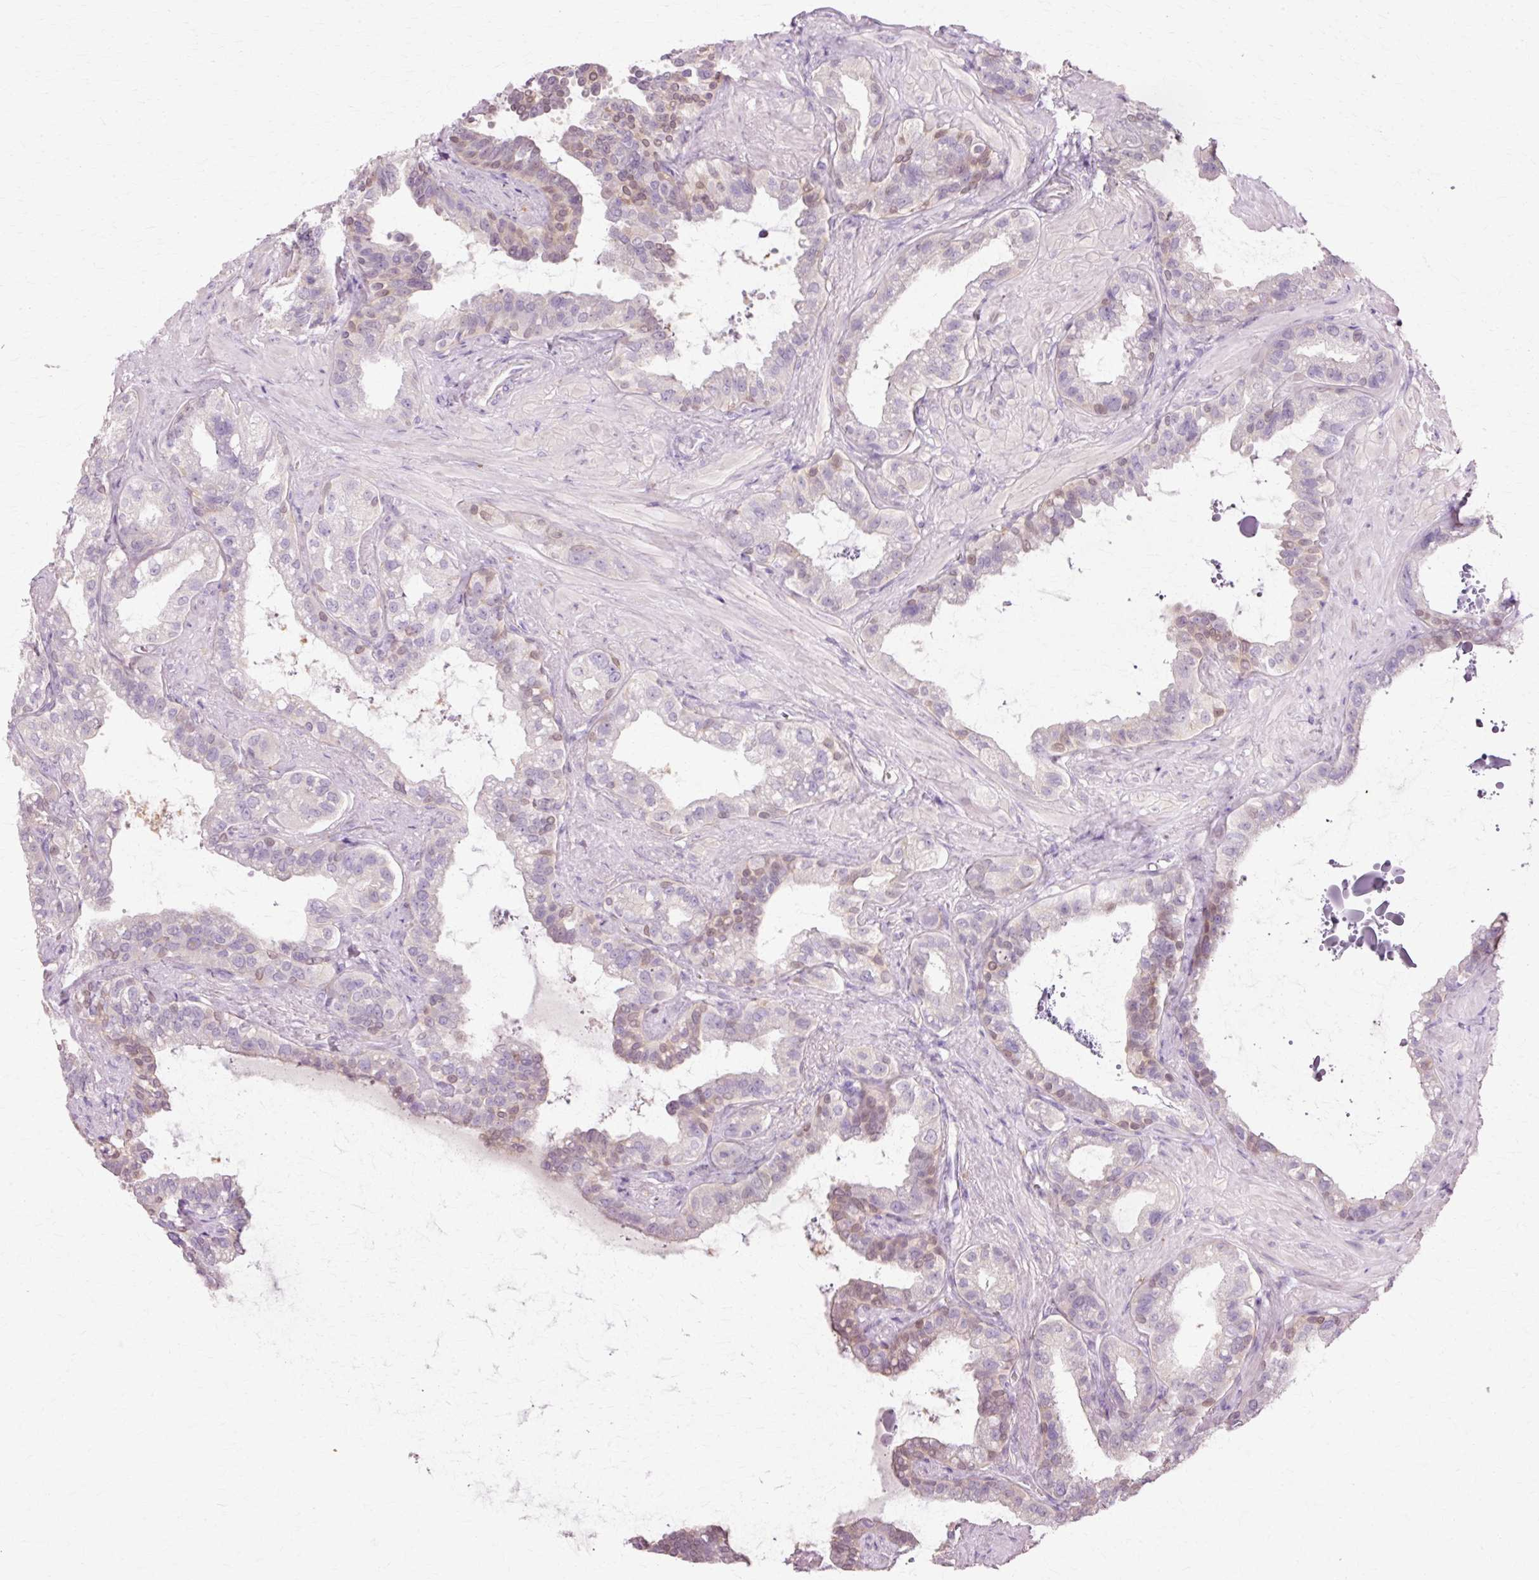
{"staining": {"intensity": "weak", "quantity": "<25%", "location": "cytoplasmic/membranous,nuclear"}, "tissue": "seminal vesicle", "cell_type": "Glandular cells", "image_type": "normal", "snomed": [{"axis": "morphology", "description": "Normal tissue, NOS"}, {"axis": "topography", "description": "Seminal veicle"}, {"axis": "topography", "description": "Peripheral nerve tissue"}], "caption": "This image is of unremarkable seminal vesicle stained with IHC to label a protein in brown with the nuclei are counter-stained blue. There is no expression in glandular cells. (DAB immunohistochemistry (IHC) with hematoxylin counter stain).", "gene": "VN1R2", "patient": {"sex": "male", "age": 76}}